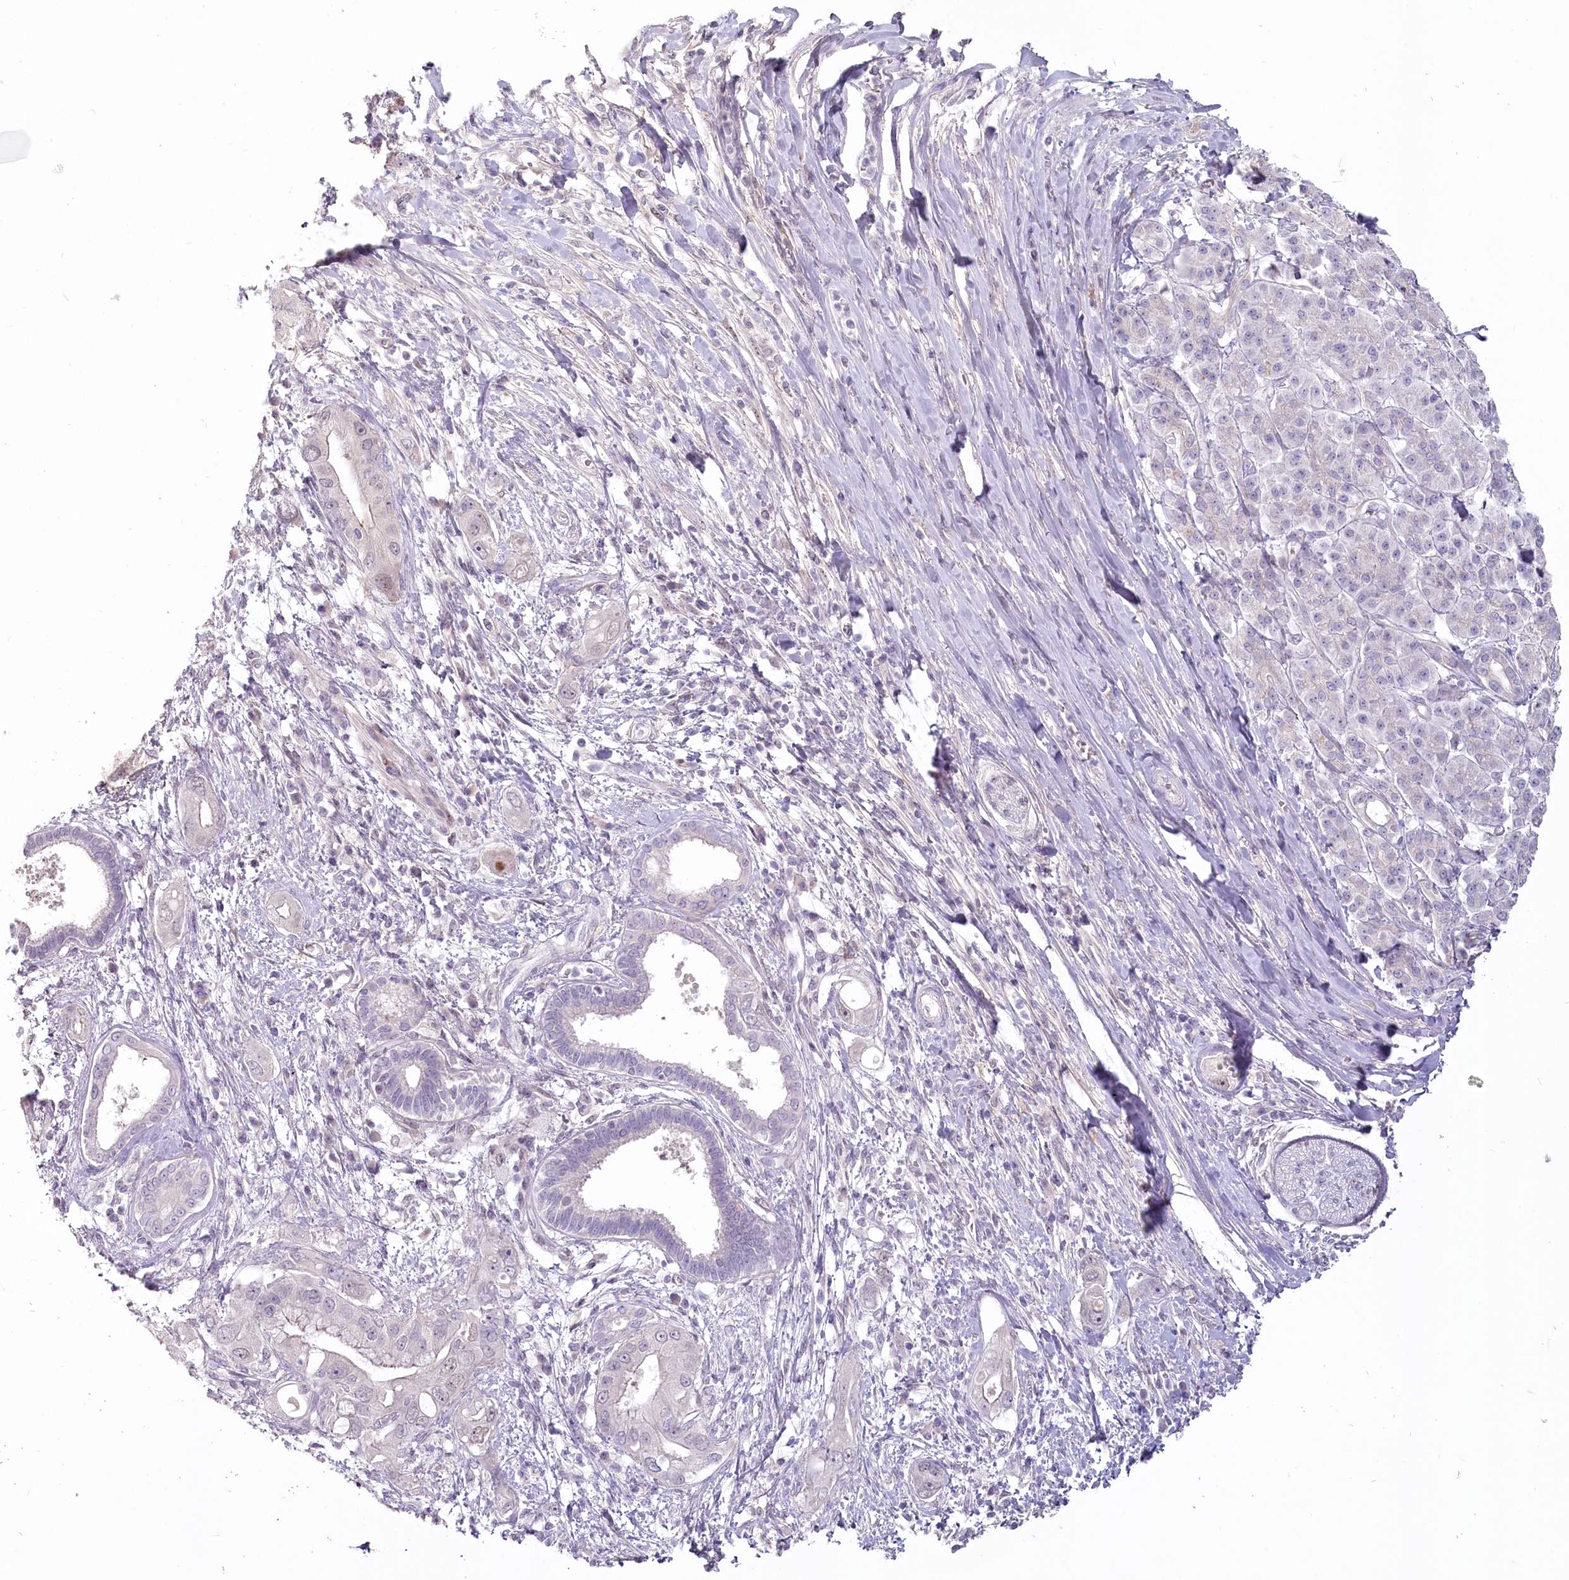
{"staining": {"intensity": "negative", "quantity": "none", "location": "none"}, "tissue": "pancreatic cancer", "cell_type": "Tumor cells", "image_type": "cancer", "snomed": [{"axis": "morphology", "description": "Inflammation, NOS"}, {"axis": "morphology", "description": "Adenocarcinoma, NOS"}, {"axis": "topography", "description": "Pancreas"}], "caption": "The micrograph reveals no significant positivity in tumor cells of pancreatic cancer.", "gene": "USP11", "patient": {"sex": "female", "age": 56}}